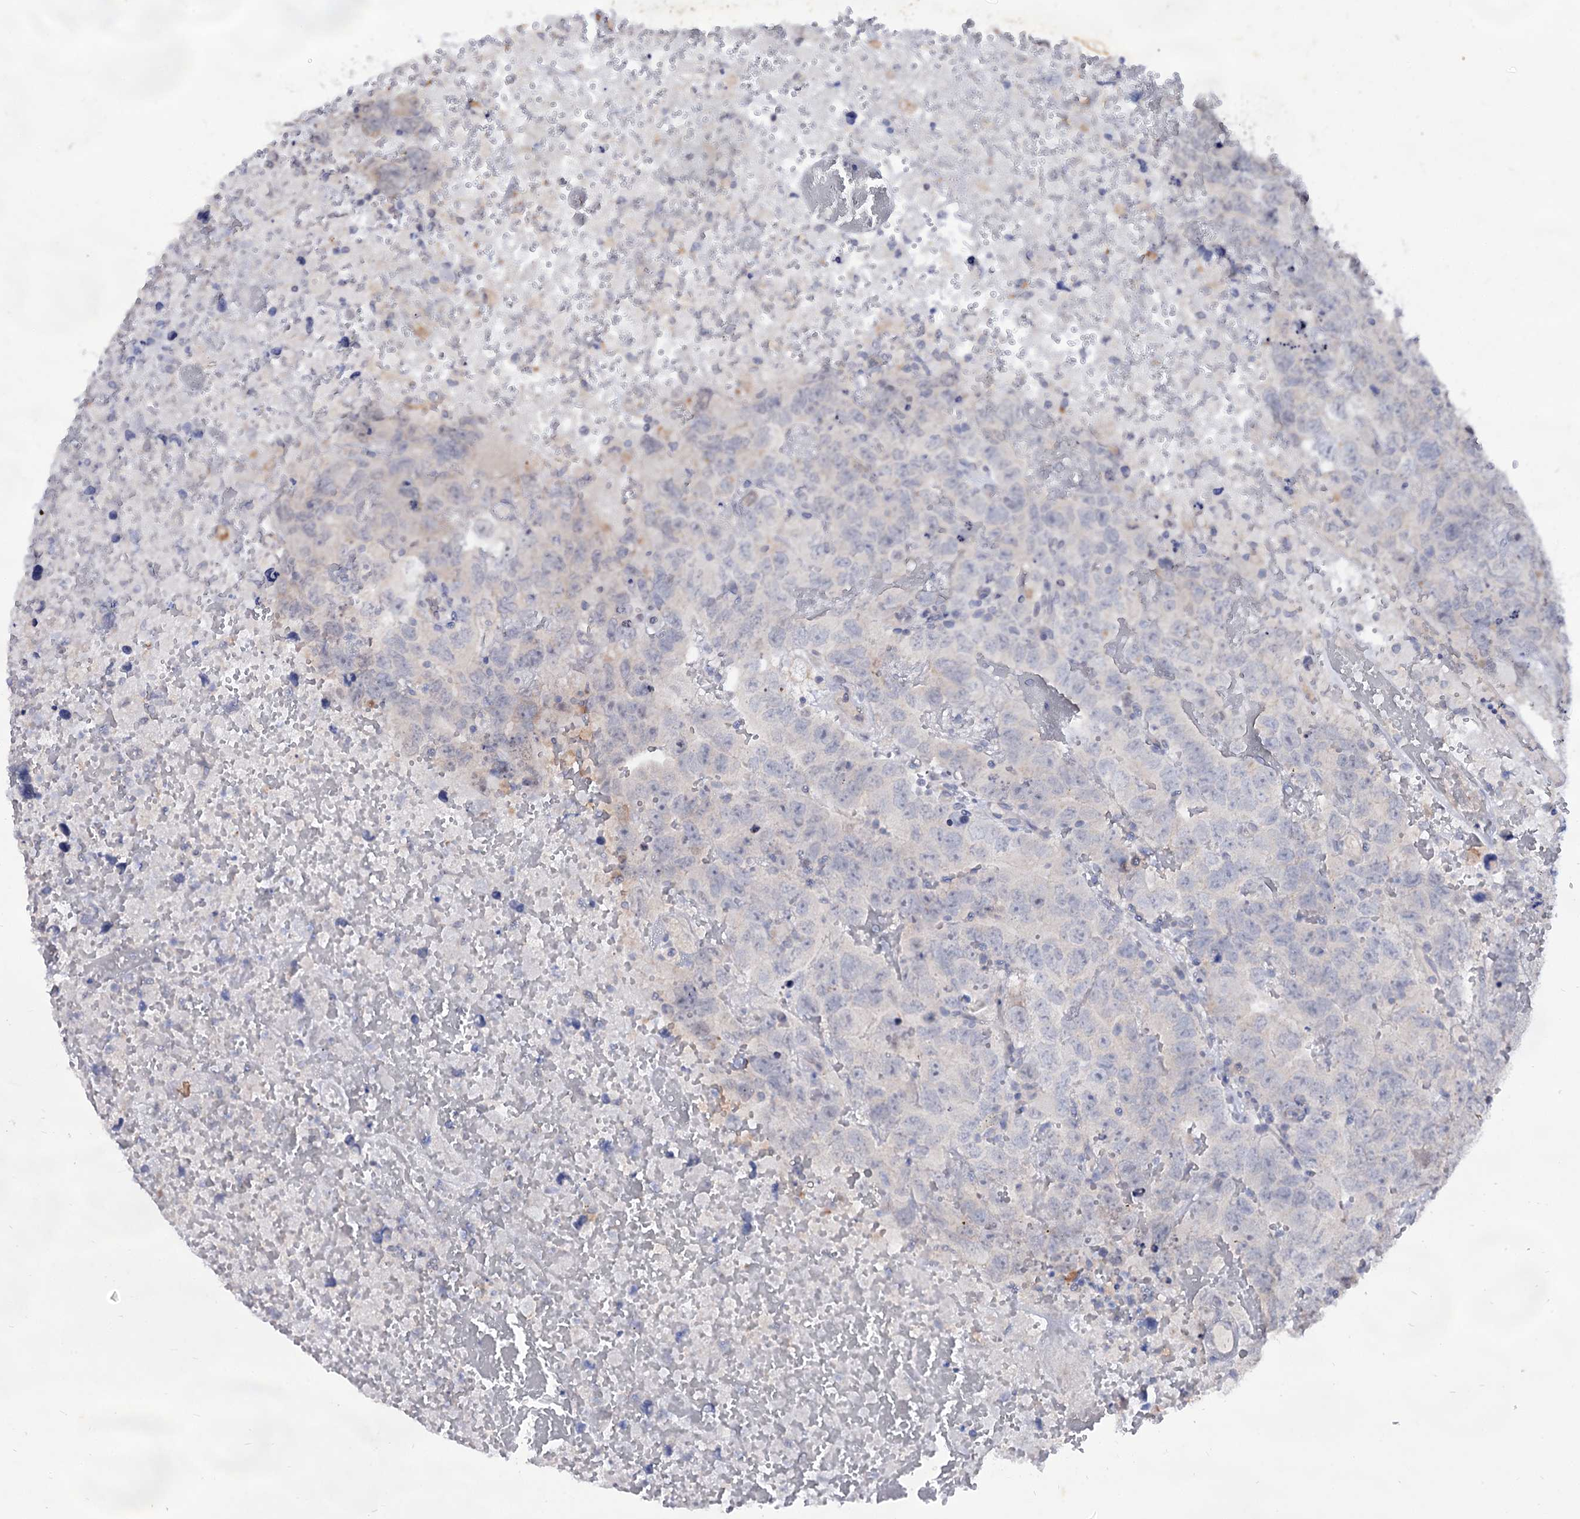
{"staining": {"intensity": "negative", "quantity": "none", "location": "none"}, "tissue": "testis cancer", "cell_type": "Tumor cells", "image_type": "cancer", "snomed": [{"axis": "morphology", "description": "Carcinoma, Embryonal, NOS"}, {"axis": "topography", "description": "Testis"}], "caption": "Immunohistochemistry (IHC) image of human testis cancer stained for a protein (brown), which exhibits no positivity in tumor cells. The staining is performed using DAB brown chromogen with nuclei counter-stained in using hematoxylin.", "gene": "ARFIP2", "patient": {"sex": "male", "age": 45}}